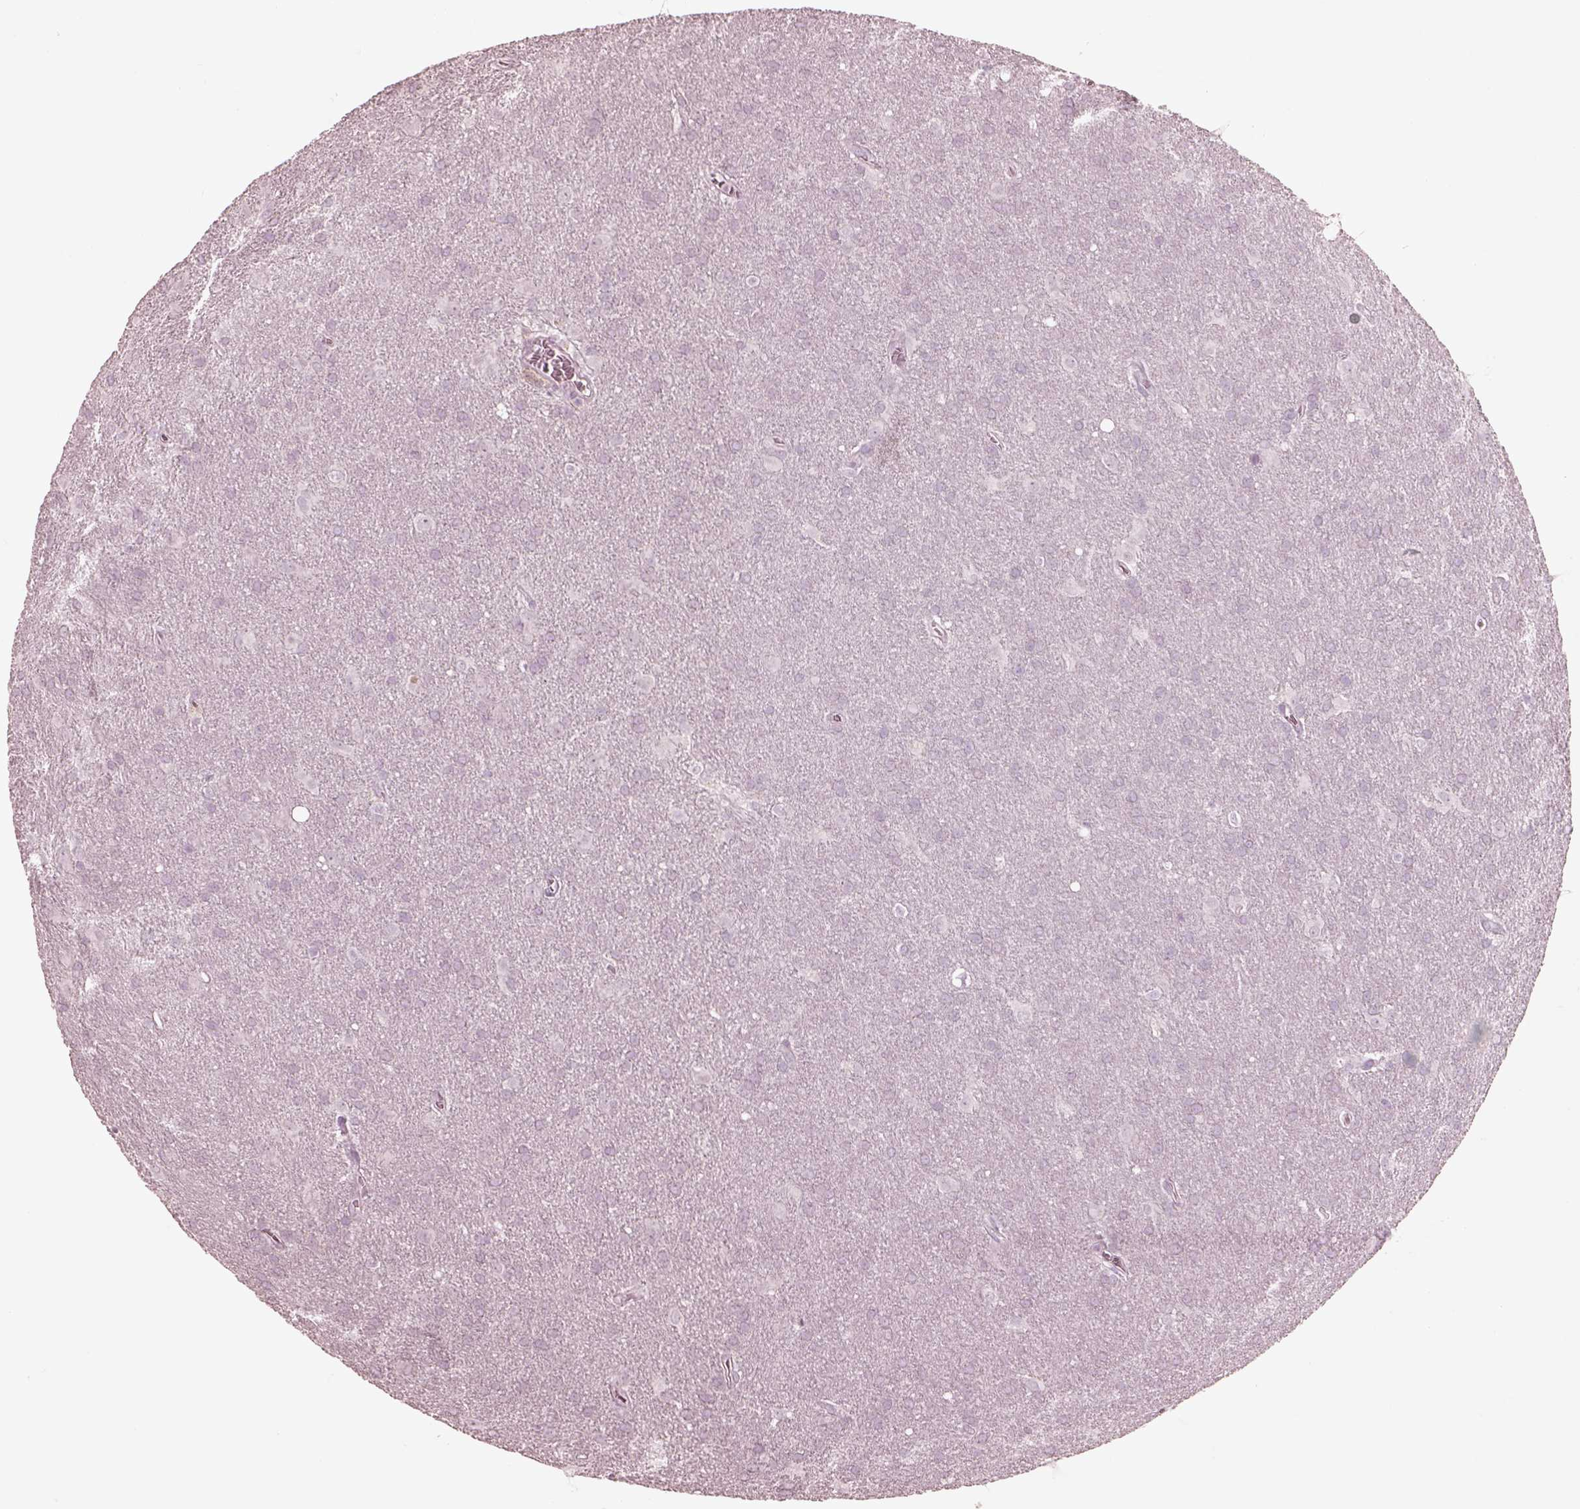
{"staining": {"intensity": "negative", "quantity": "none", "location": "none"}, "tissue": "glioma", "cell_type": "Tumor cells", "image_type": "cancer", "snomed": [{"axis": "morphology", "description": "Glioma, malignant, Low grade"}, {"axis": "topography", "description": "Brain"}], "caption": "Tumor cells show no significant protein positivity in glioma.", "gene": "PDCD1", "patient": {"sex": "male", "age": 58}}